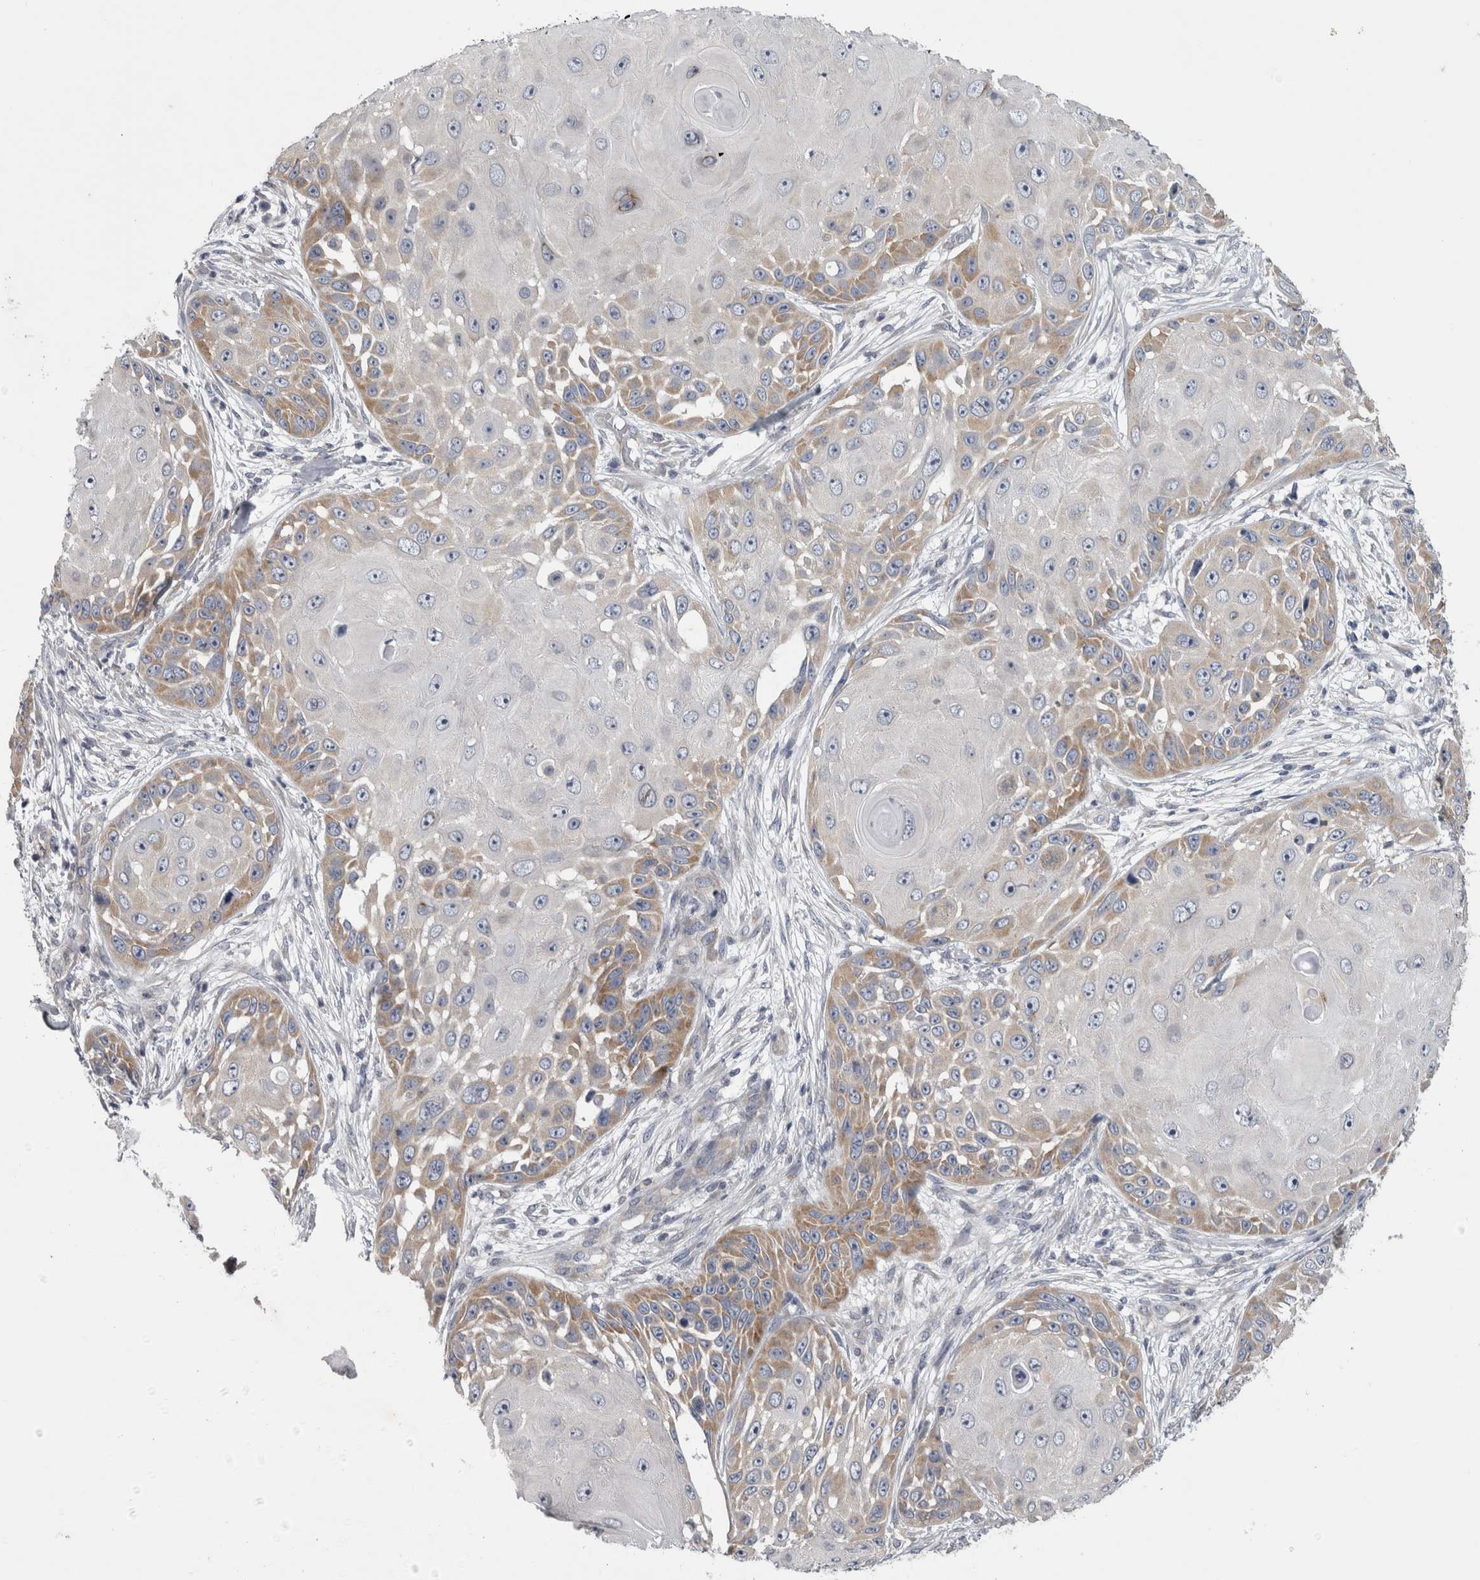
{"staining": {"intensity": "moderate", "quantity": ">75%", "location": "cytoplasmic/membranous"}, "tissue": "skin cancer", "cell_type": "Tumor cells", "image_type": "cancer", "snomed": [{"axis": "morphology", "description": "Squamous cell carcinoma, NOS"}, {"axis": "topography", "description": "Skin"}], "caption": "Skin cancer stained for a protein exhibits moderate cytoplasmic/membranous positivity in tumor cells. The staining was performed using DAB, with brown indicating positive protein expression. Nuclei are stained blue with hematoxylin.", "gene": "PRRC2C", "patient": {"sex": "female", "age": 44}}